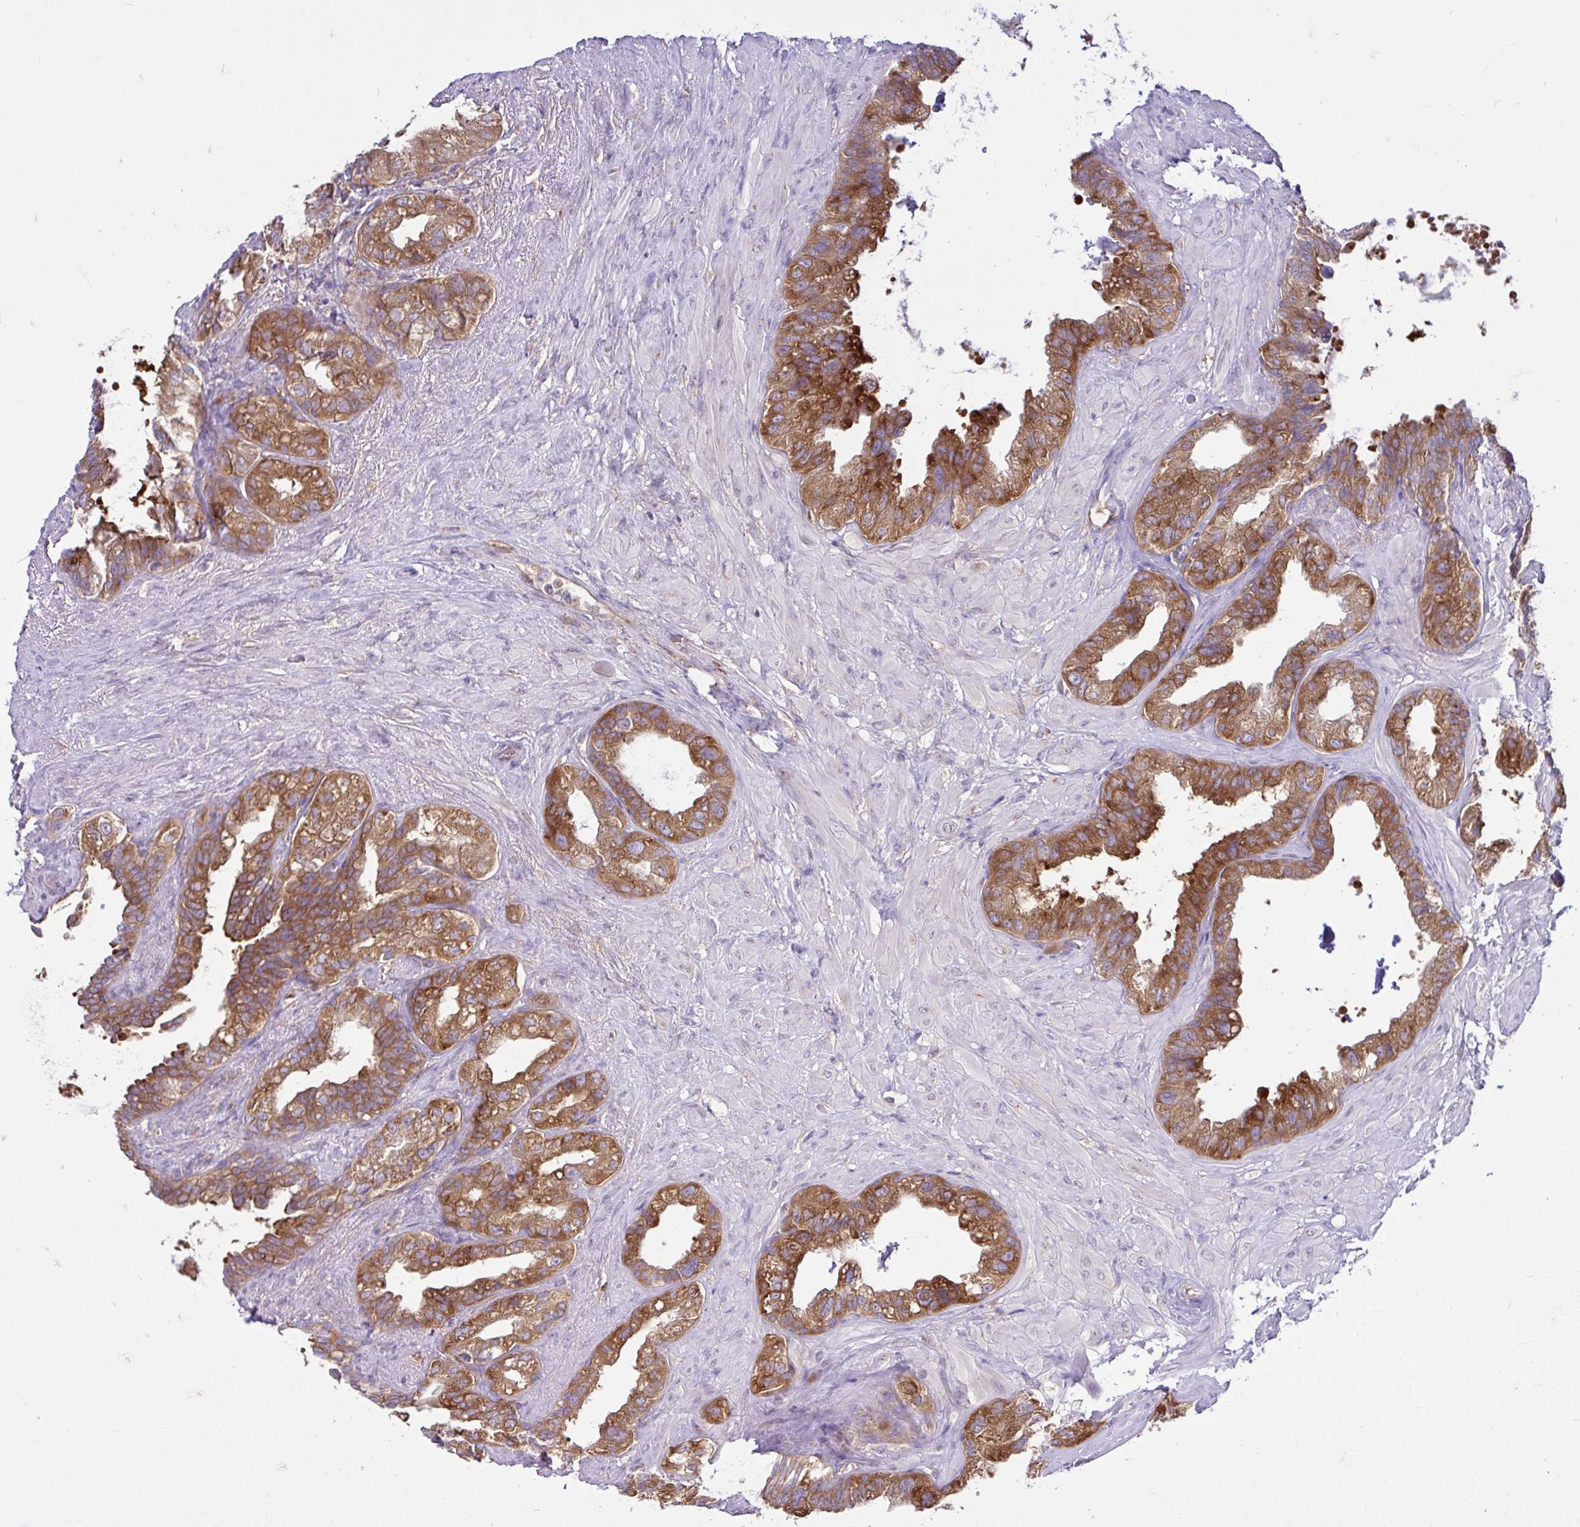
{"staining": {"intensity": "strong", "quantity": ">75%", "location": "cytoplasmic/membranous"}, "tissue": "seminal vesicle", "cell_type": "Glandular cells", "image_type": "normal", "snomed": [{"axis": "morphology", "description": "Normal tissue, NOS"}, {"axis": "topography", "description": "Seminal veicle"}, {"axis": "topography", "description": "Peripheral nerve tissue"}], "caption": "The photomicrograph reveals immunohistochemical staining of unremarkable seminal vesicle. There is strong cytoplasmic/membranous expression is identified in approximately >75% of glandular cells. The protein of interest is shown in brown color, while the nuclei are stained blue.", "gene": "LARS1", "patient": {"sex": "male", "age": 76}}